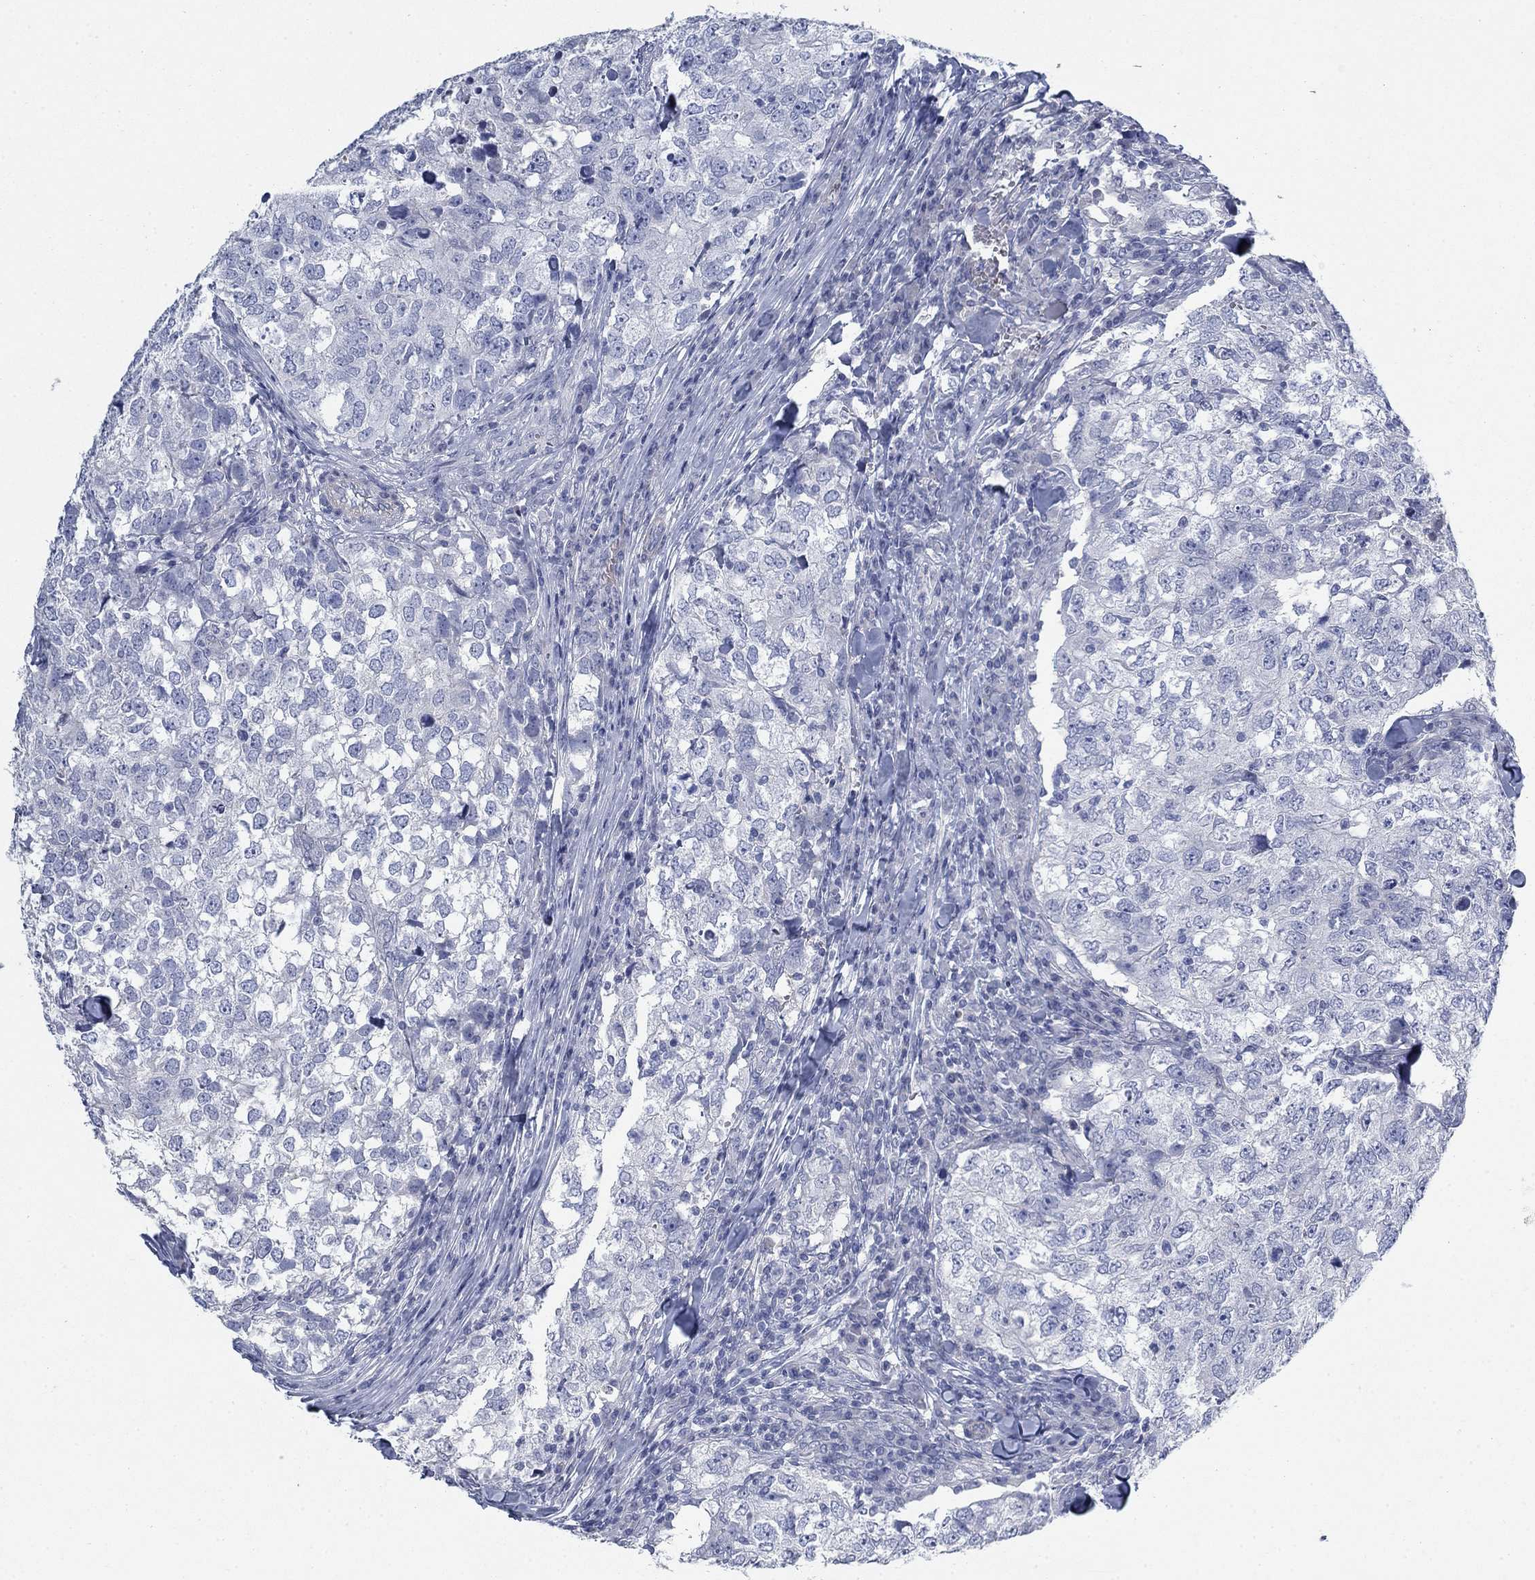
{"staining": {"intensity": "negative", "quantity": "none", "location": "none"}, "tissue": "breast cancer", "cell_type": "Tumor cells", "image_type": "cancer", "snomed": [{"axis": "morphology", "description": "Duct carcinoma"}, {"axis": "topography", "description": "Breast"}], "caption": "Tumor cells show no significant protein expression in breast intraductal carcinoma.", "gene": "DNER", "patient": {"sex": "female", "age": 30}}